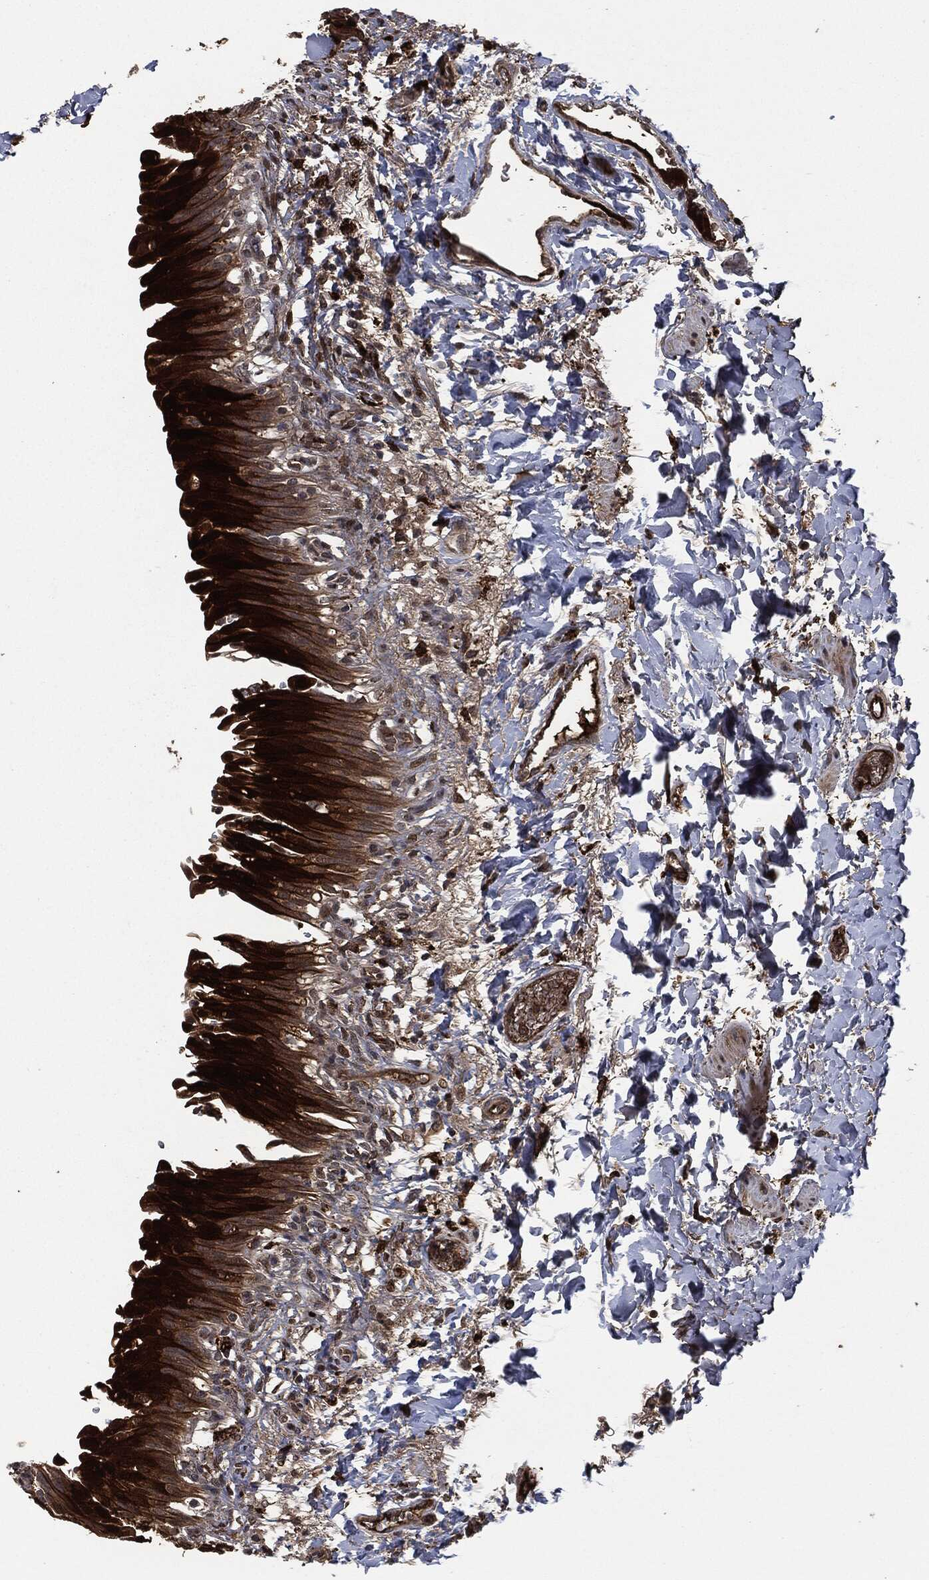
{"staining": {"intensity": "strong", "quantity": ">75%", "location": "cytoplasmic/membranous"}, "tissue": "urinary bladder", "cell_type": "Urothelial cells", "image_type": "normal", "snomed": [{"axis": "morphology", "description": "Normal tissue, NOS"}, {"axis": "topography", "description": "Urinary bladder"}], "caption": "Urinary bladder stained for a protein (brown) exhibits strong cytoplasmic/membranous positive expression in approximately >75% of urothelial cells.", "gene": "CRABP2", "patient": {"sex": "female", "age": 60}}